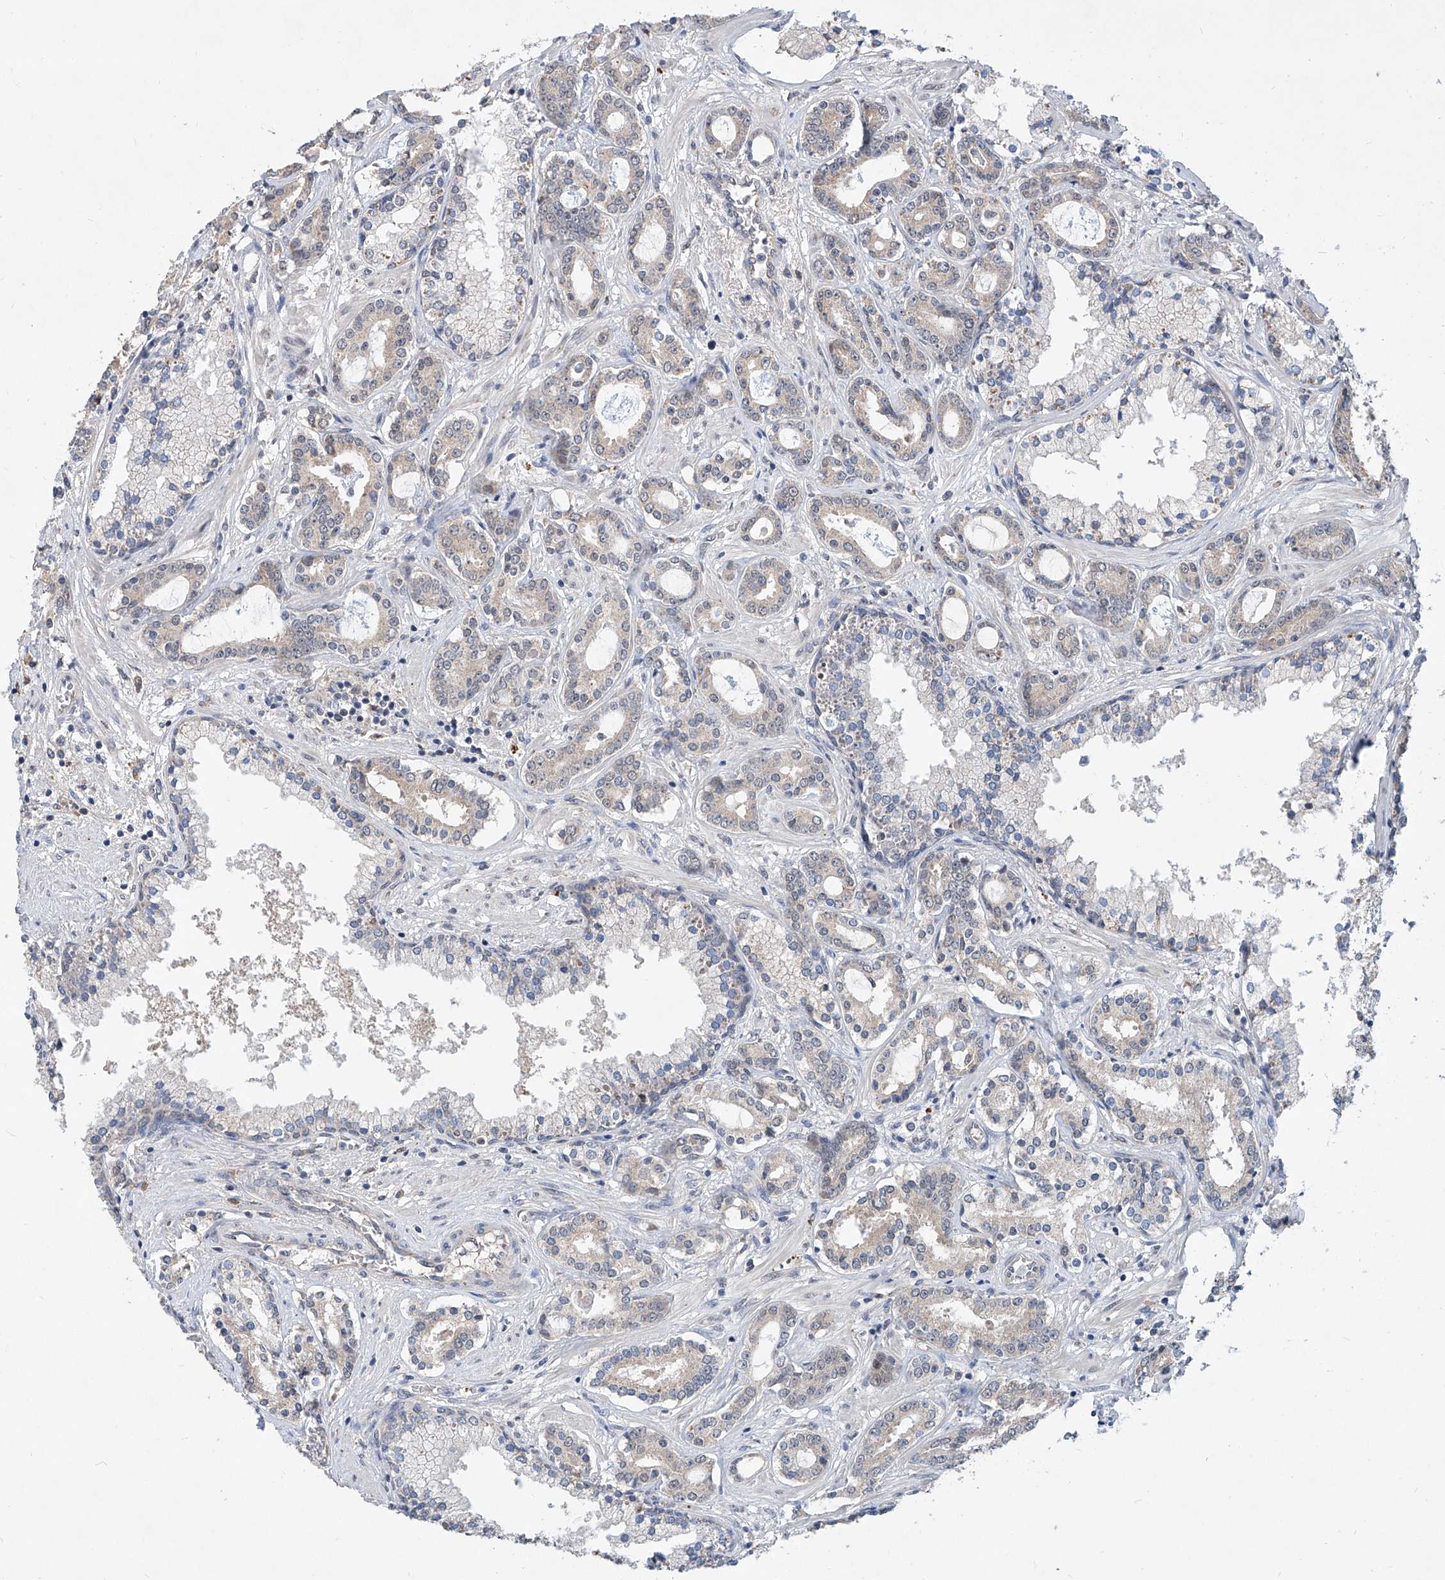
{"staining": {"intensity": "negative", "quantity": "none", "location": "none"}, "tissue": "prostate cancer", "cell_type": "Tumor cells", "image_type": "cancer", "snomed": [{"axis": "morphology", "description": "Adenocarcinoma, High grade"}, {"axis": "topography", "description": "Prostate"}], "caption": "Immunohistochemistry (IHC) histopathology image of human prostate cancer stained for a protein (brown), which demonstrates no expression in tumor cells. The staining was performed using DAB (3,3'-diaminobenzidine) to visualize the protein expression in brown, while the nuclei were stained in blue with hematoxylin (Magnification: 20x).", "gene": "CARMIL3", "patient": {"sex": "male", "age": 58}}